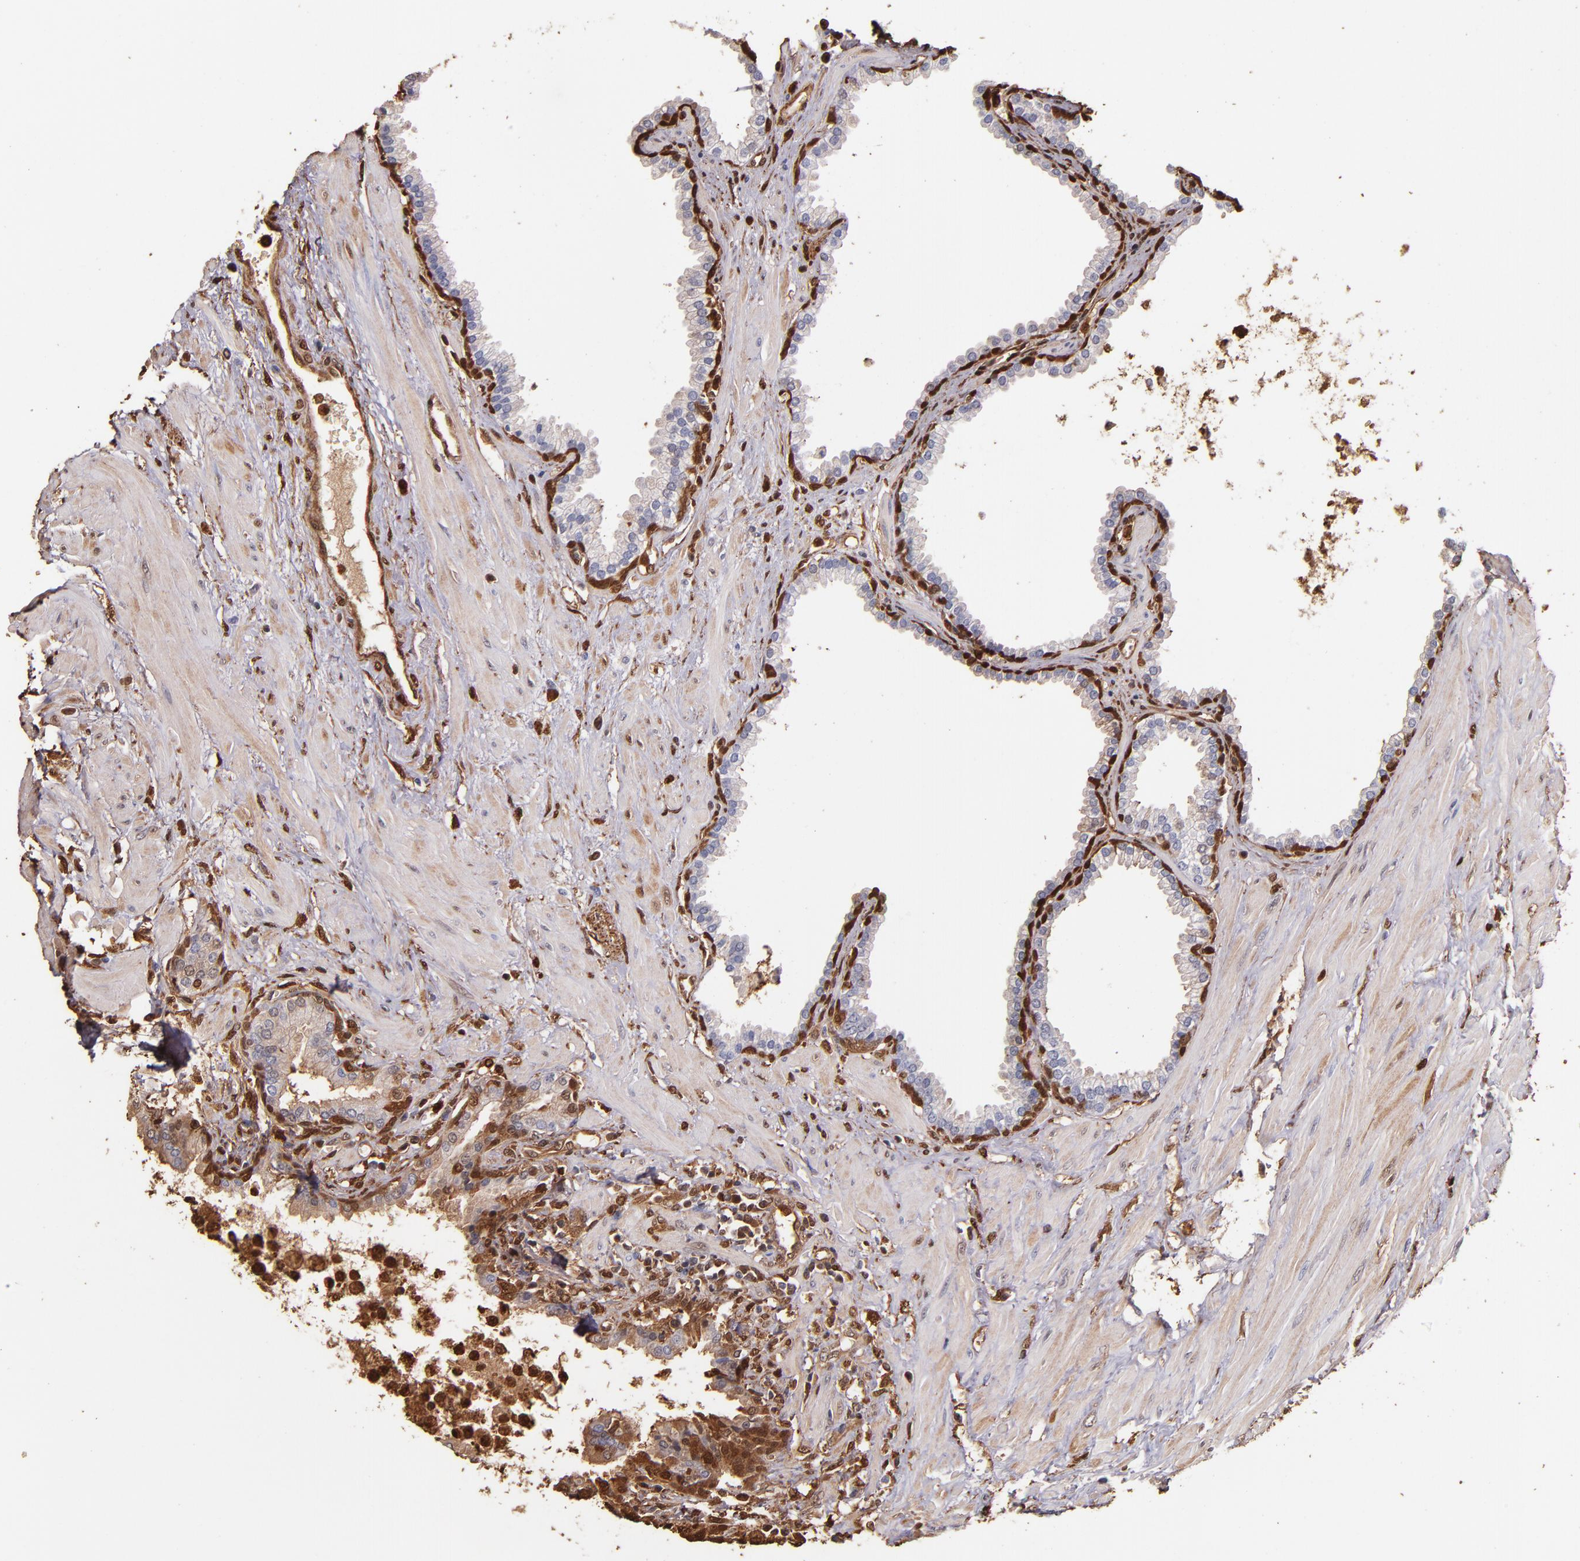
{"staining": {"intensity": "strong", "quantity": "<25%", "location": "cytoplasmic/membranous,nuclear"}, "tissue": "prostate", "cell_type": "Glandular cells", "image_type": "normal", "snomed": [{"axis": "morphology", "description": "Normal tissue, NOS"}, {"axis": "topography", "description": "Prostate"}], "caption": "This is an image of IHC staining of benign prostate, which shows strong positivity in the cytoplasmic/membranous,nuclear of glandular cells.", "gene": "S100A6", "patient": {"sex": "male", "age": 64}}